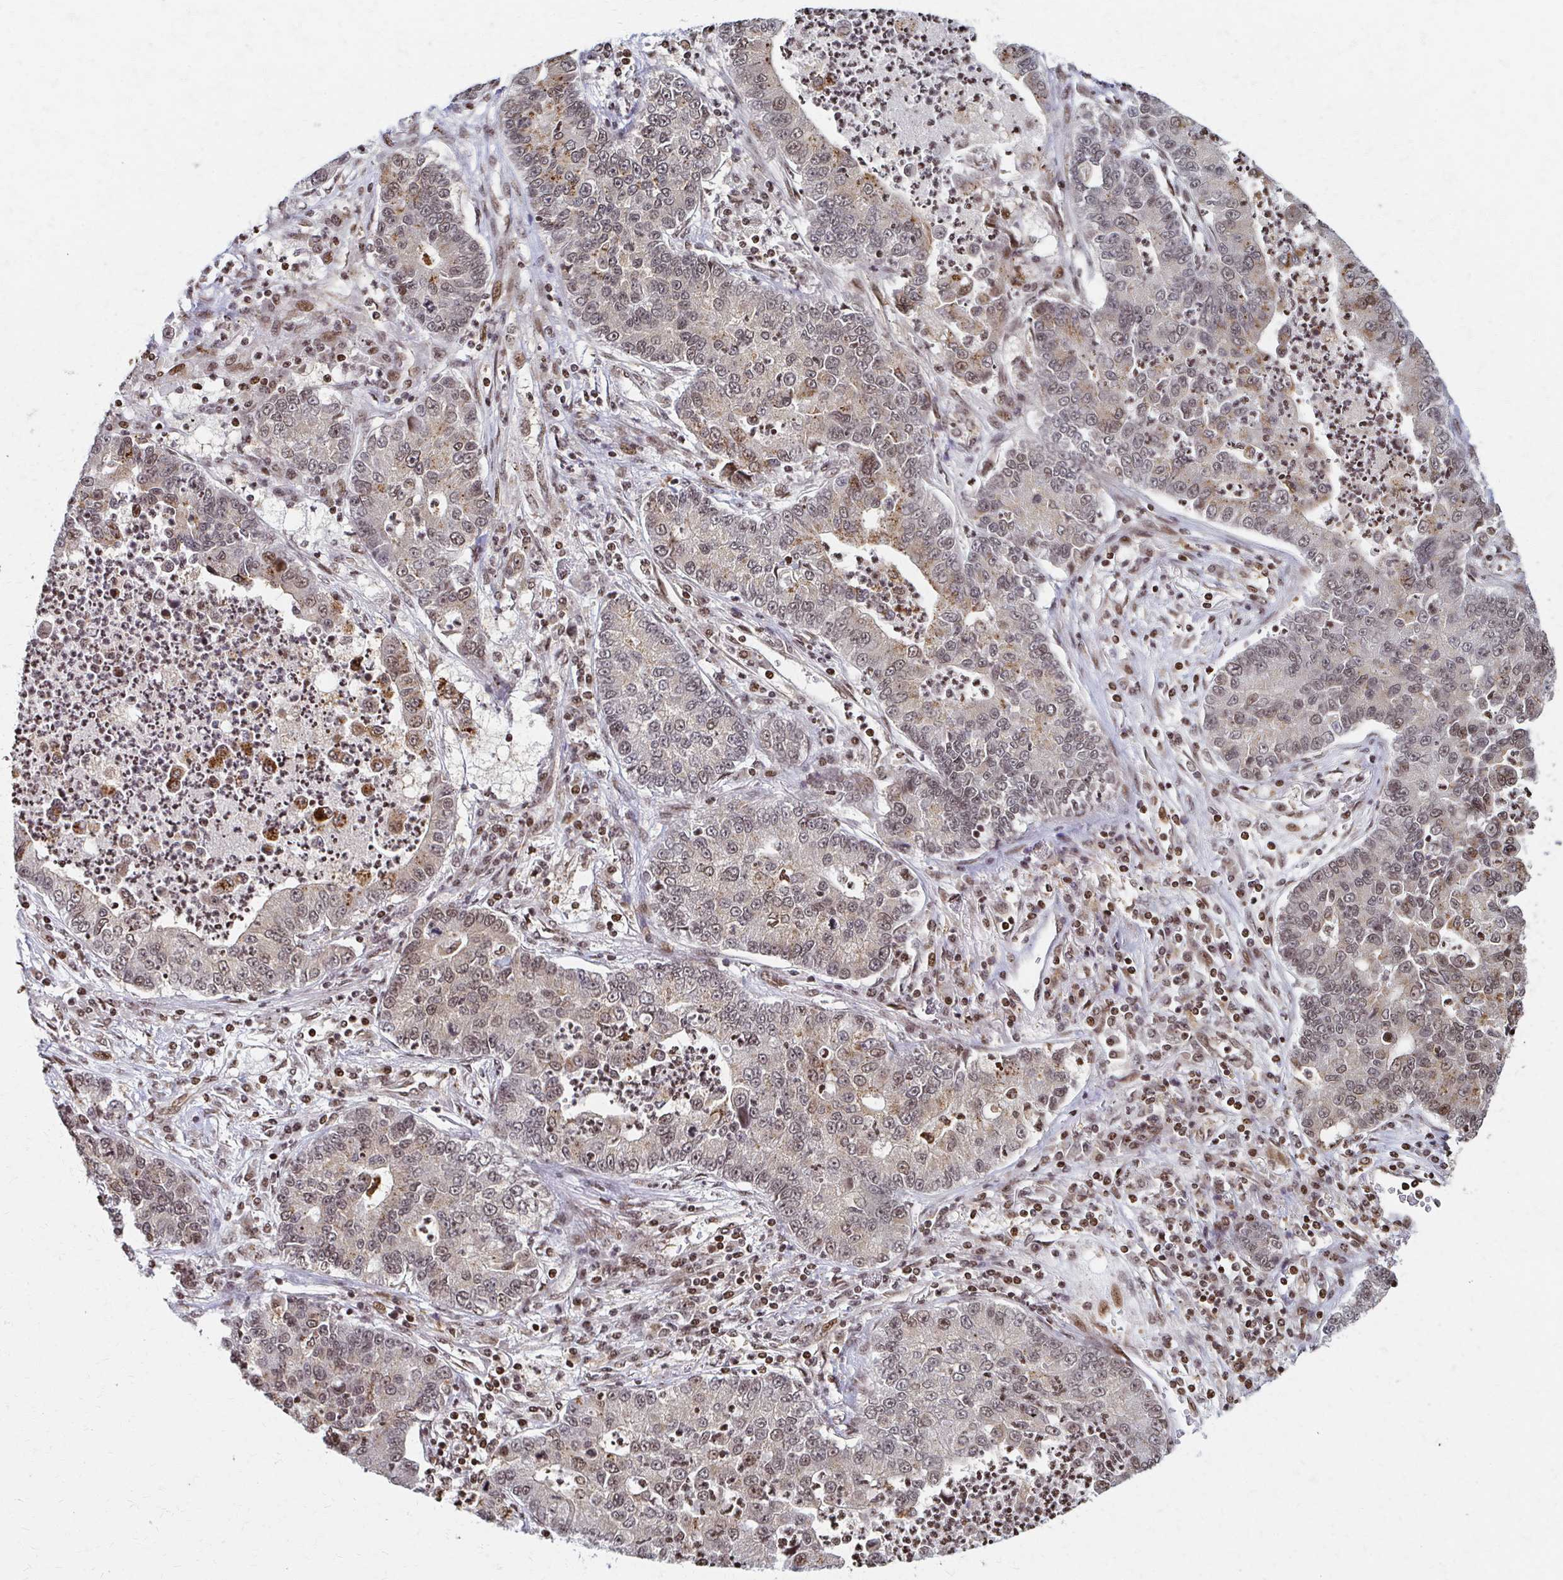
{"staining": {"intensity": "weak", "quantity": "<25%", "location": "nuclear"}, "tissue": "lung cancer", "cell_type": "Tumor cells", "image_type": "cancer", "snomed": [{"axis": "morphology", "description": "Adenocarcinoma, NOS"}, {"axis": "topography", "description": "Lung"}], "caption": "The photomicrograph displays no staining of tumor cells in lung cancer. (DAB IHC with hematoxylin counter stain).", "gene": "PSMD7", "patient": {"sex": "female", "age": 57}}